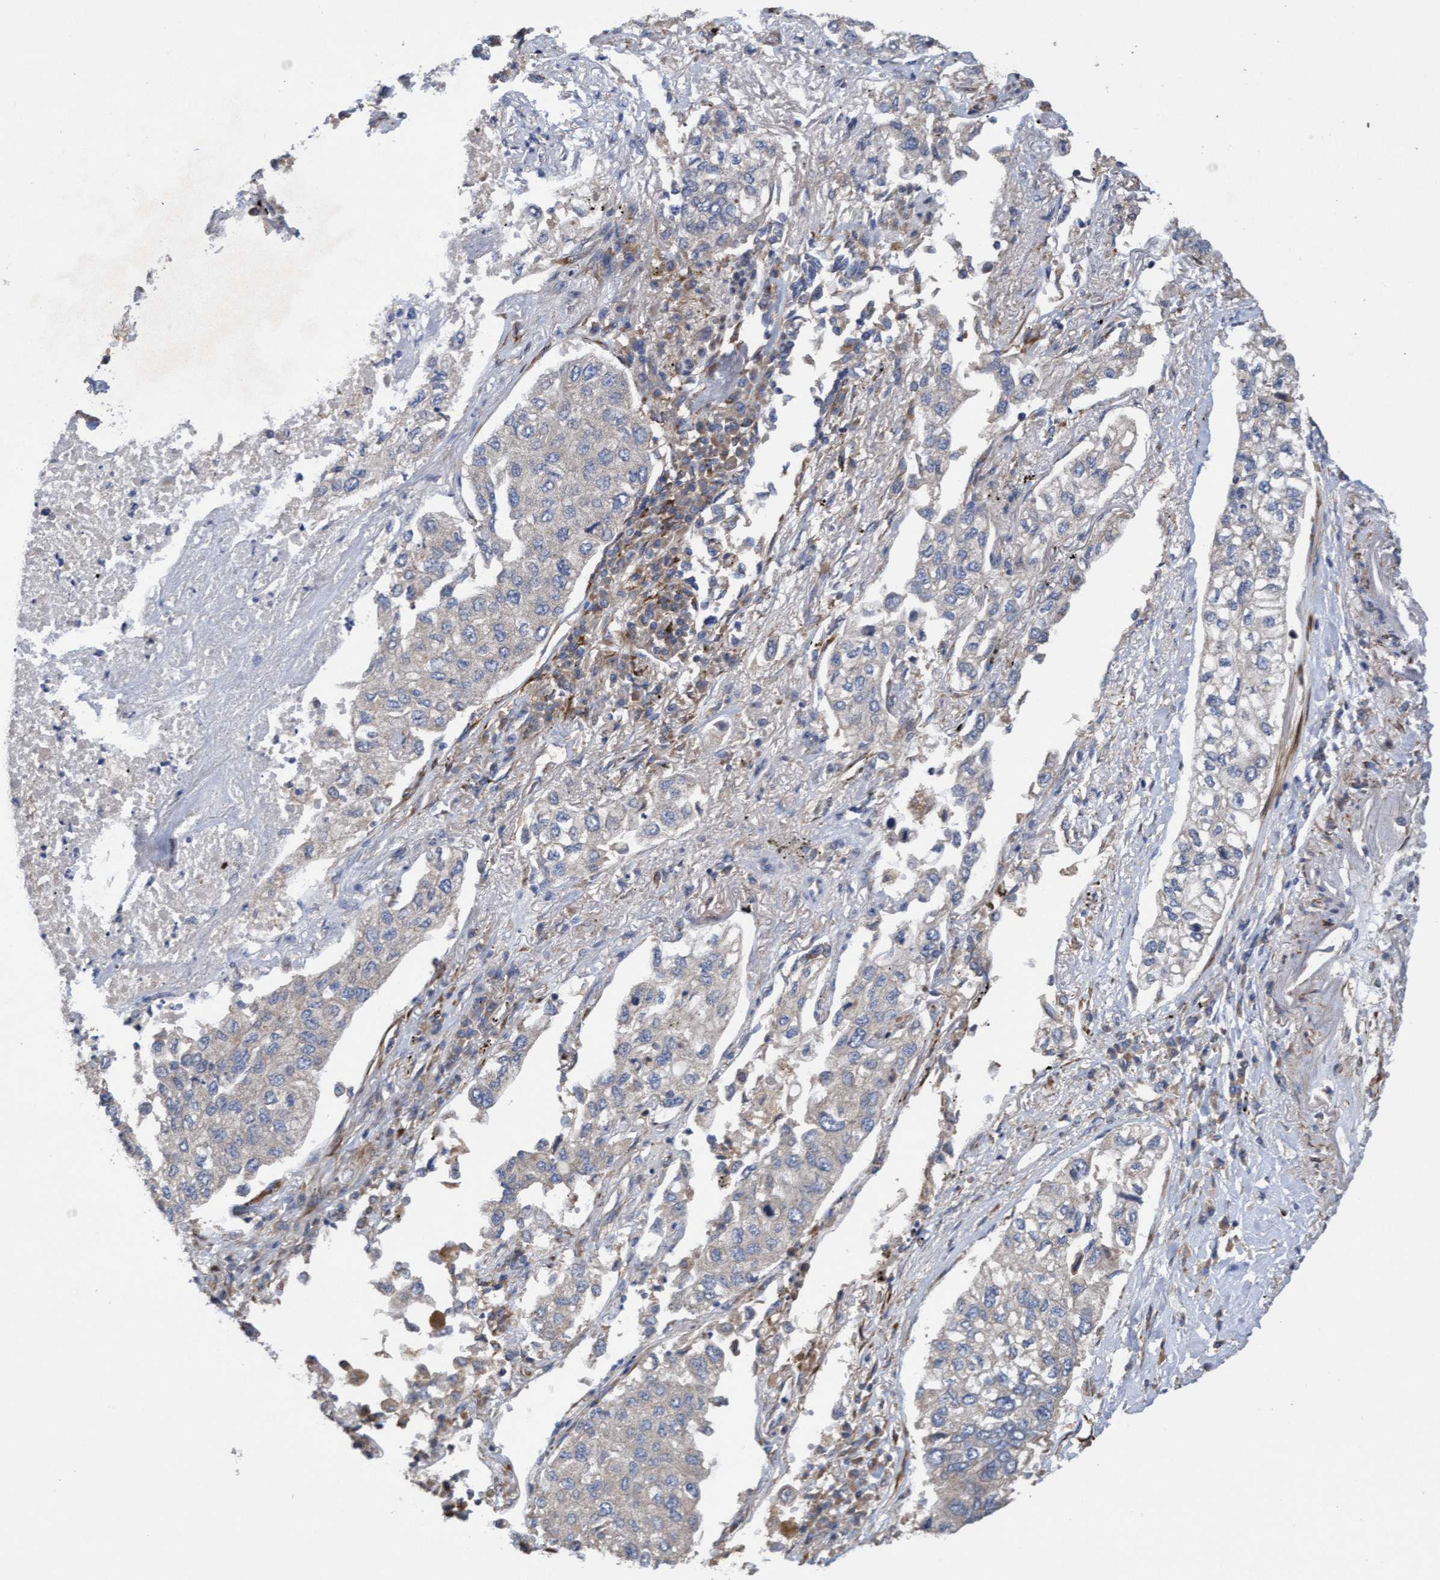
{"staining": {"intensity": "negative", "quantity": "none", "location": "none"}, "tissue": "lung cancer", "cell_type": "Tumor cells", "image_type": "cancer", "snomed": [{"axis": "morphology", "description": "Inflammation, NOS"}, {"axis": "morphology", "description": "Adenocarcinoma, NOS"}, {"axis": "topography", "description": "Lung"}], "caption": "Lung cancer stained for a protein using immunohistochemistry (IHC) demonstrates no positivity tumor cells.", "gene": "ELP5", "patient": {"sex": "male", "age": 63}}